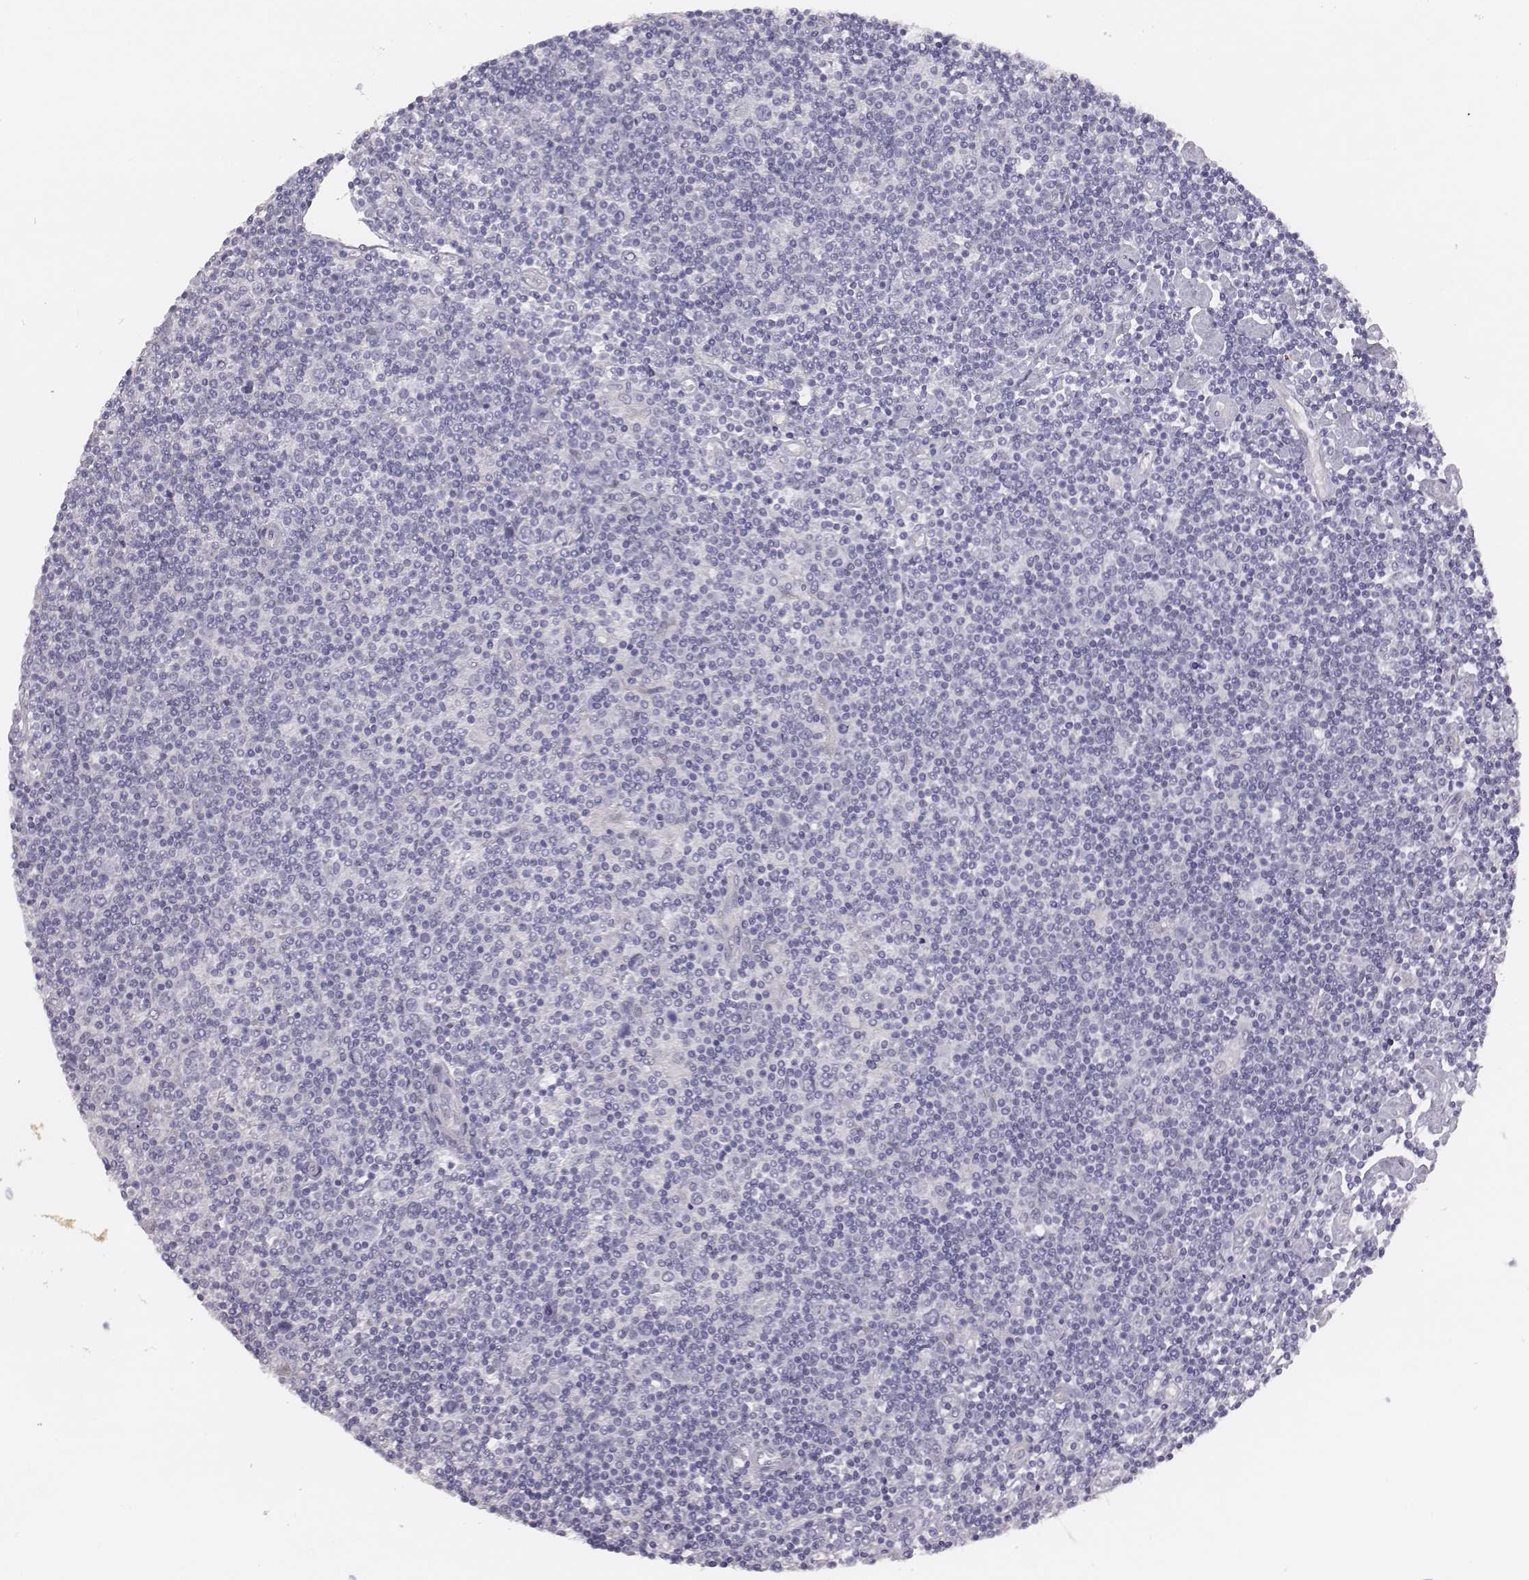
{"staining": {"intensity": "negative", "quantity": "none", "location": "none"}, "tissue": "lymphoma", "cell_type": "Tumor cells", "image_type": "cancer", "snomed": [{"axis": "morphology", "description": "Hodgkin's disease, NOS"}, {"axis": "topography", "description": "Lymph node"}], "caption": "High power microscopy histopathology image of an immunohistochemistry image of lymphoma, revealing no significant staining in tumor cells.", "gene": "CACNG4", "patient": {"sex": "male", "age": 40}}